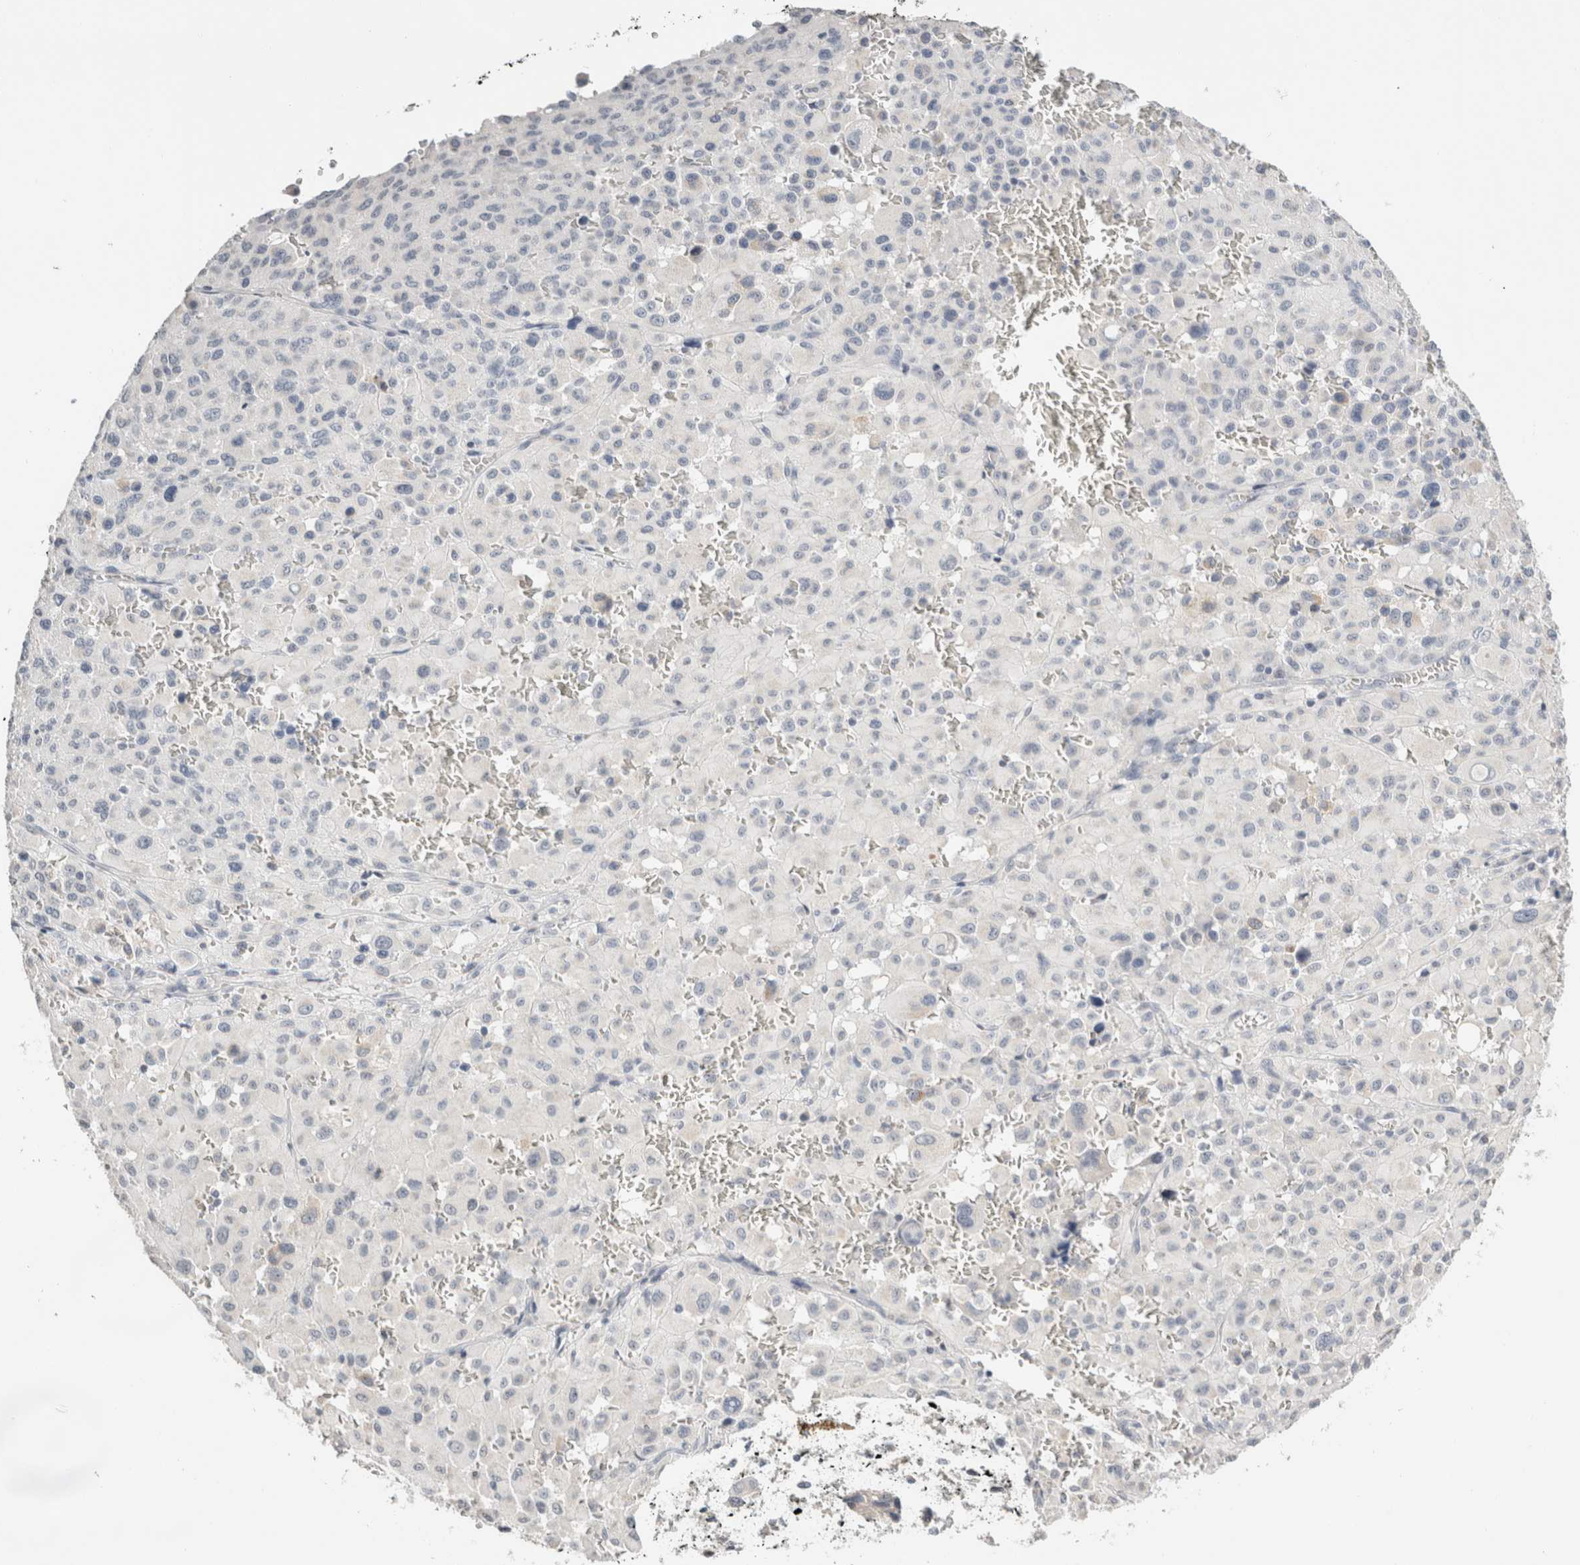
{"staining": {"intensity": "negative", "quantity": "none", "location": "none"}, "tissue": "melanoma", "cell_type": "Tumor cells", "image_type": "cancer", "snomed": [{"axis": "morphology", "description": "Malignant melanoma, Metastatic site"}, {"axis": "topography", "description": "Skin"}], "caption": "The image shows no staining of tumor cells in melanoma. The staining is performed using DAB (3,3'-diaminobenzidine) brown chromogen with nuclei counter-stained in using hematoxylin.", "gene": "CRAT", "patient": {"sex": "female", "age": 74}}